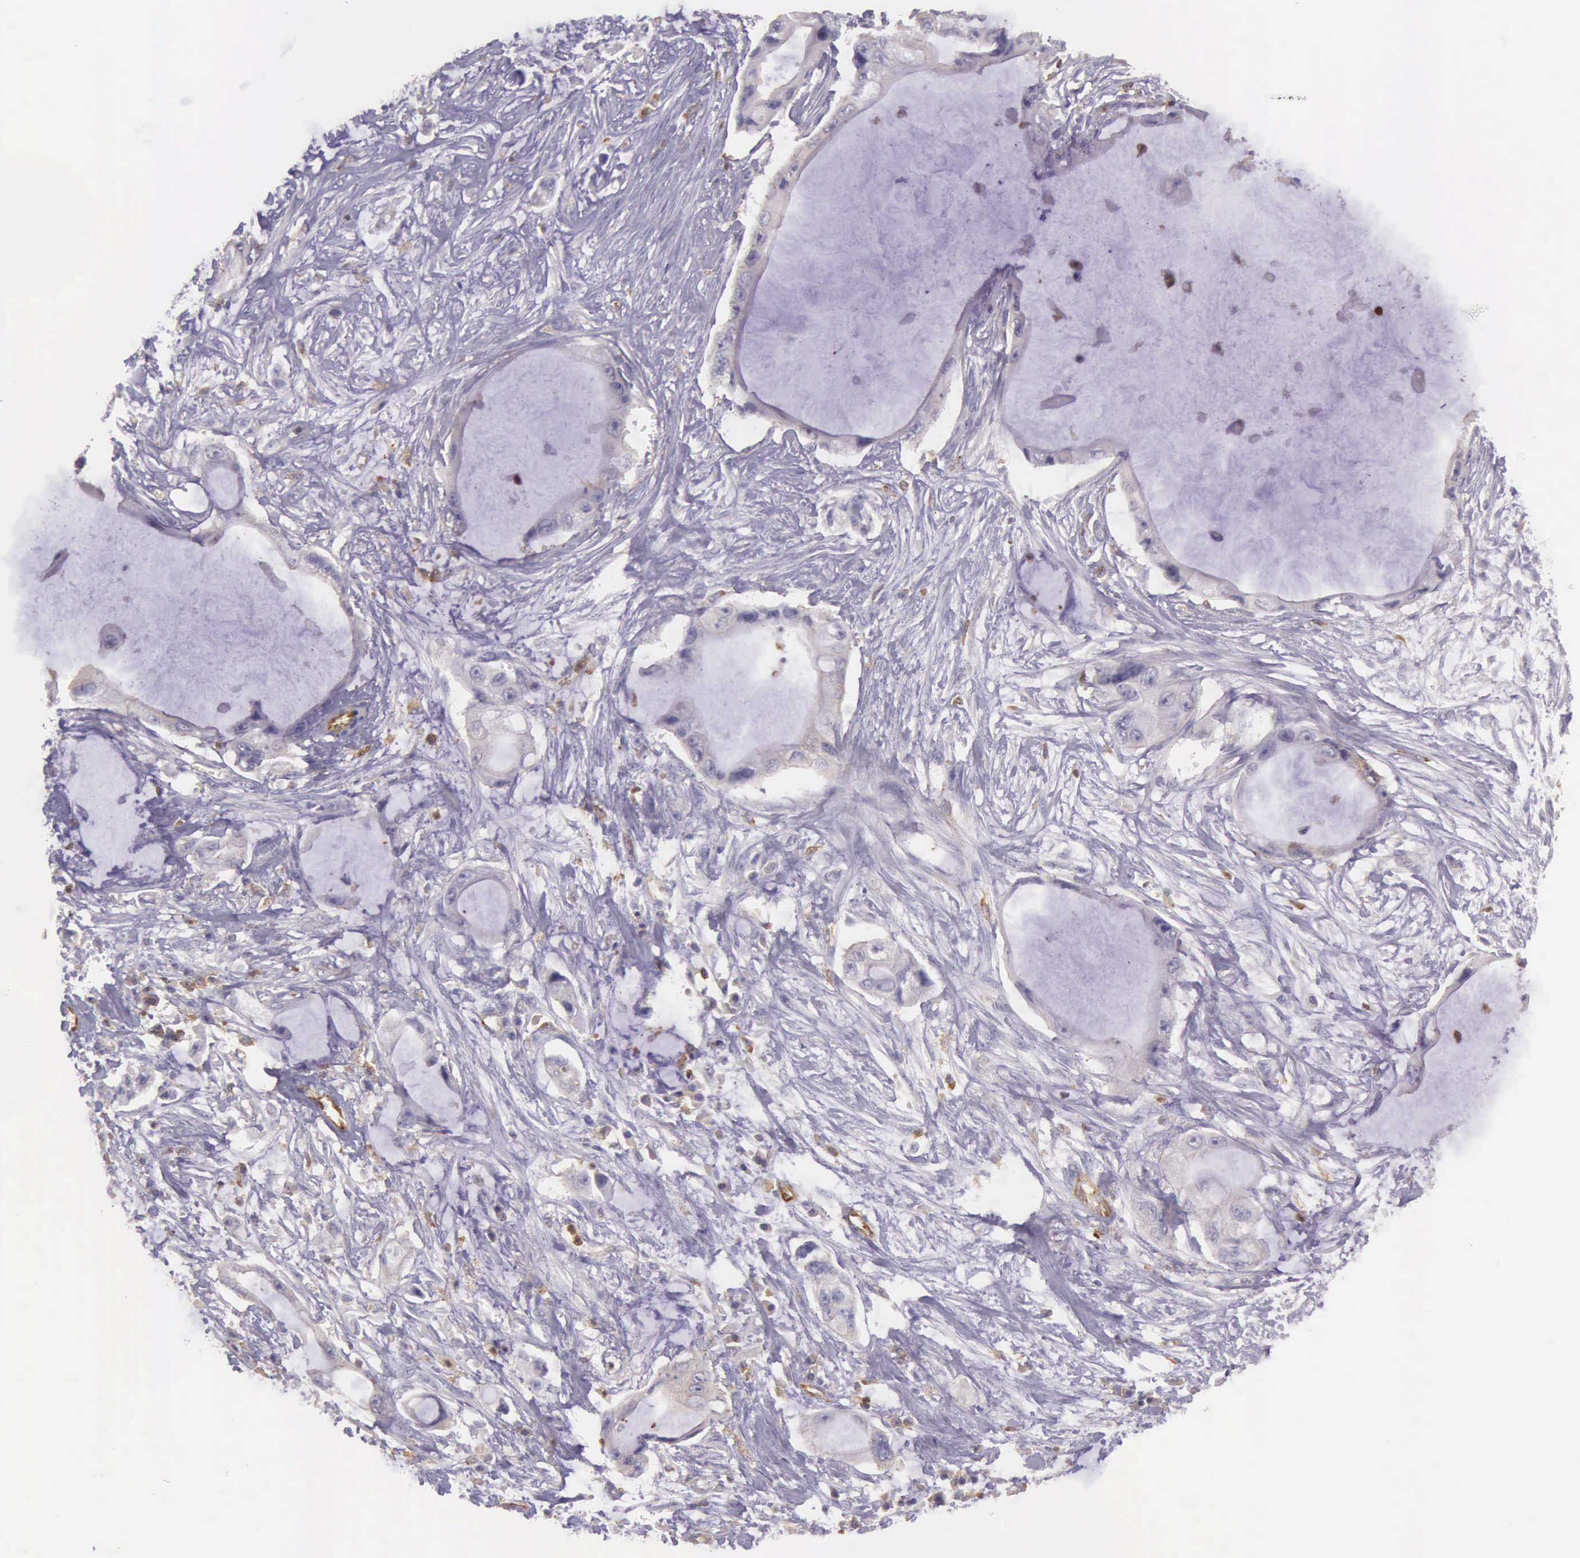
{"staining": {"intensity": "negative", "quantity": "none", "location": "none"}, "tissue": "pancreatic cancer", "cell_type": "Tumor cells", "image_type": "cancer", "snomed": [{"axis": "morphology", "description": "Adenocarcinoma, NOS"}, {"axis": "topography", "description": "Pancreas"}, {"axis": "topography", "description": "Stomach, upper"}], "caption": "Tumor cells are negative for protein expression in human pancreatic adenocarcinoma.", "gene": "ARHGAP4", "patient": {"sex": "male", "age": 77}}